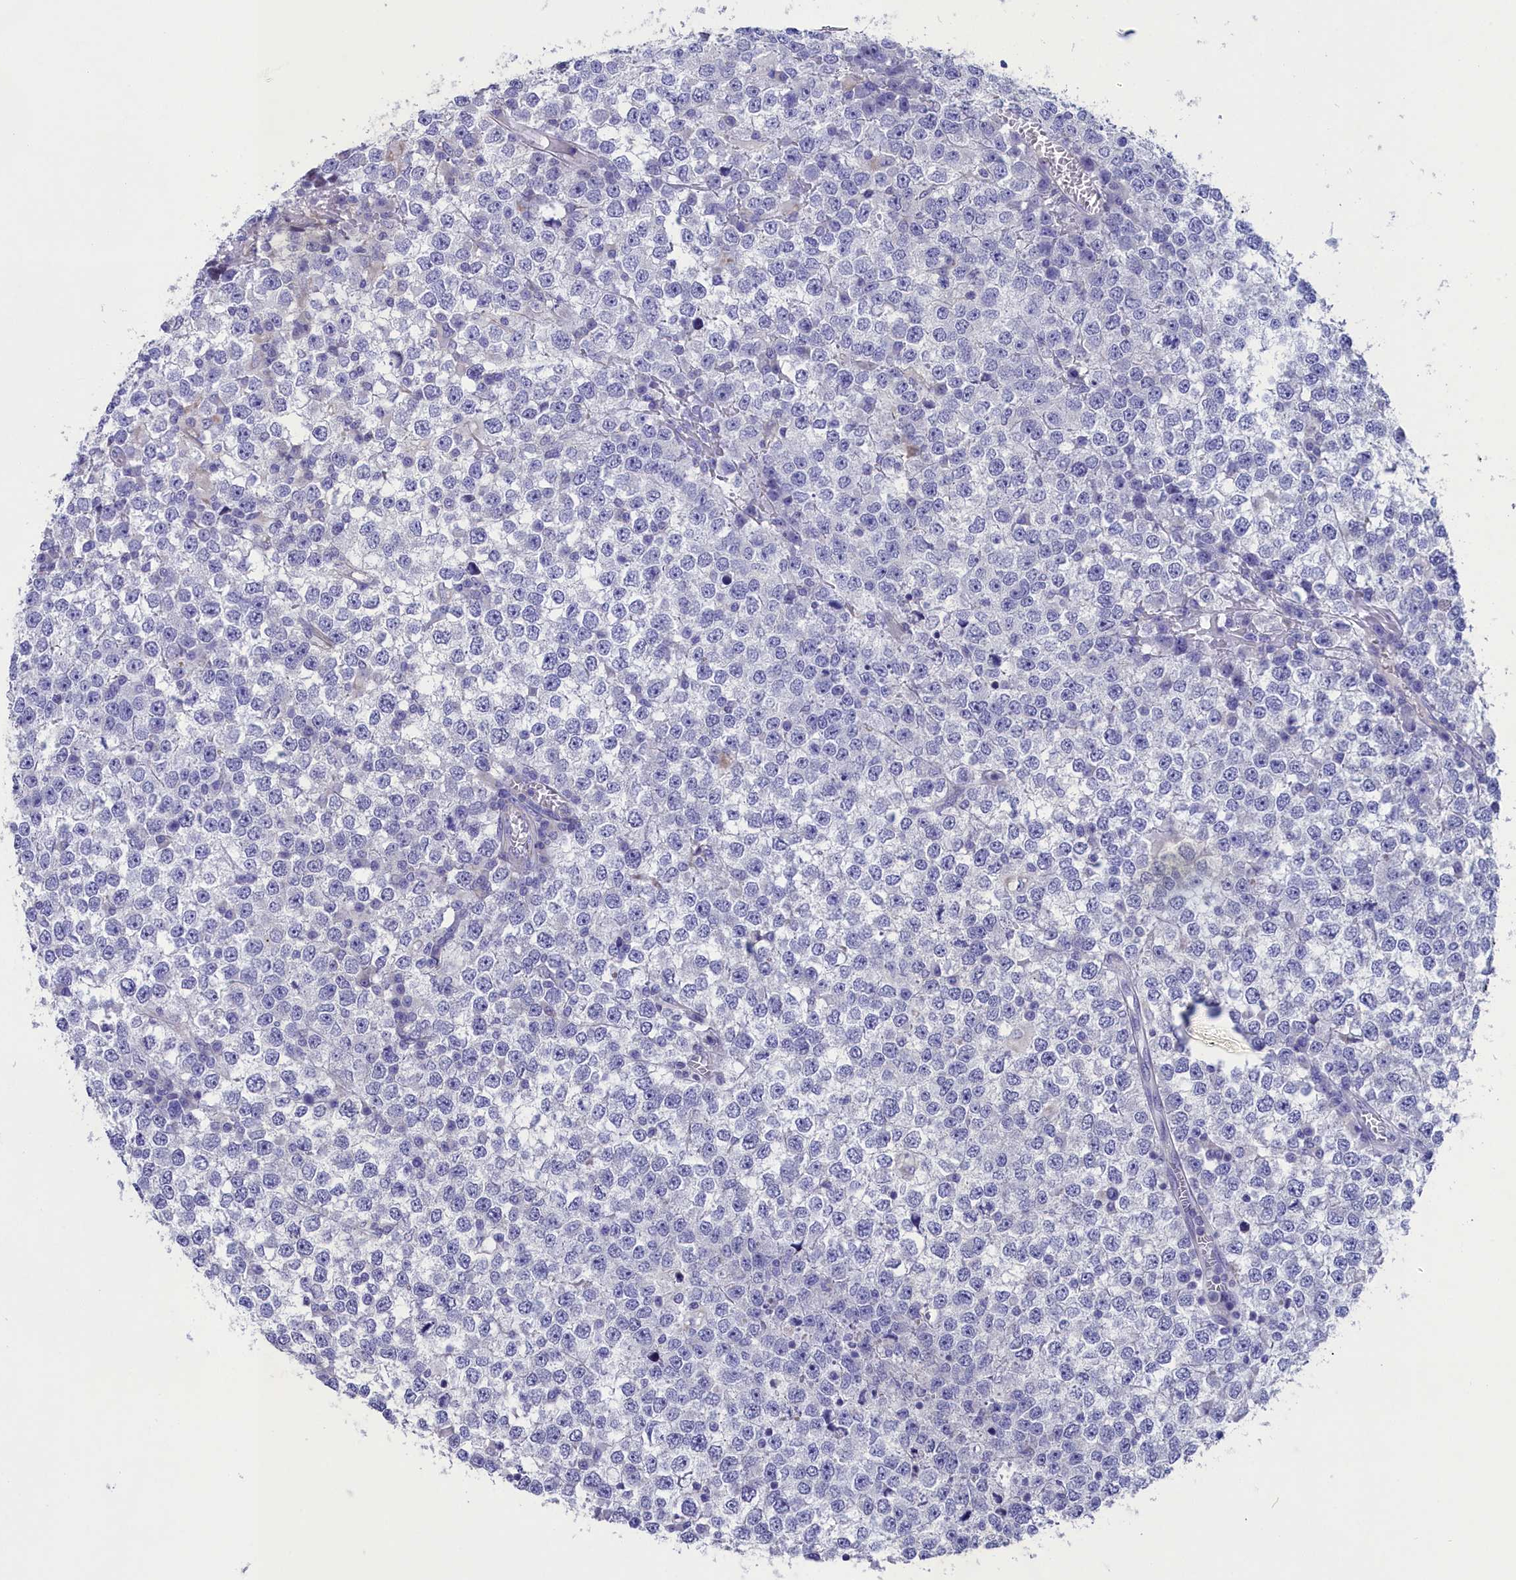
{"staining": {"intensity": "negative", "quantity": "none", "location": "none"}, "tissue": "testis cancer", "cell_type": "Tumor cells", "image_type": "cancer", "snomed": [{"axis": "morphology", "description": "Seminoma, NOS"}, {"axis": "topography", "description": "Testis"}], "caption": "An immunohistochemistry (IHC) image of testis cancer (seminoma) is shown. There is no staining in tumor cells of testis cancer (seminoma).", "gene": "PRDM12", "patient": {"sex": "male", "age": 65}}